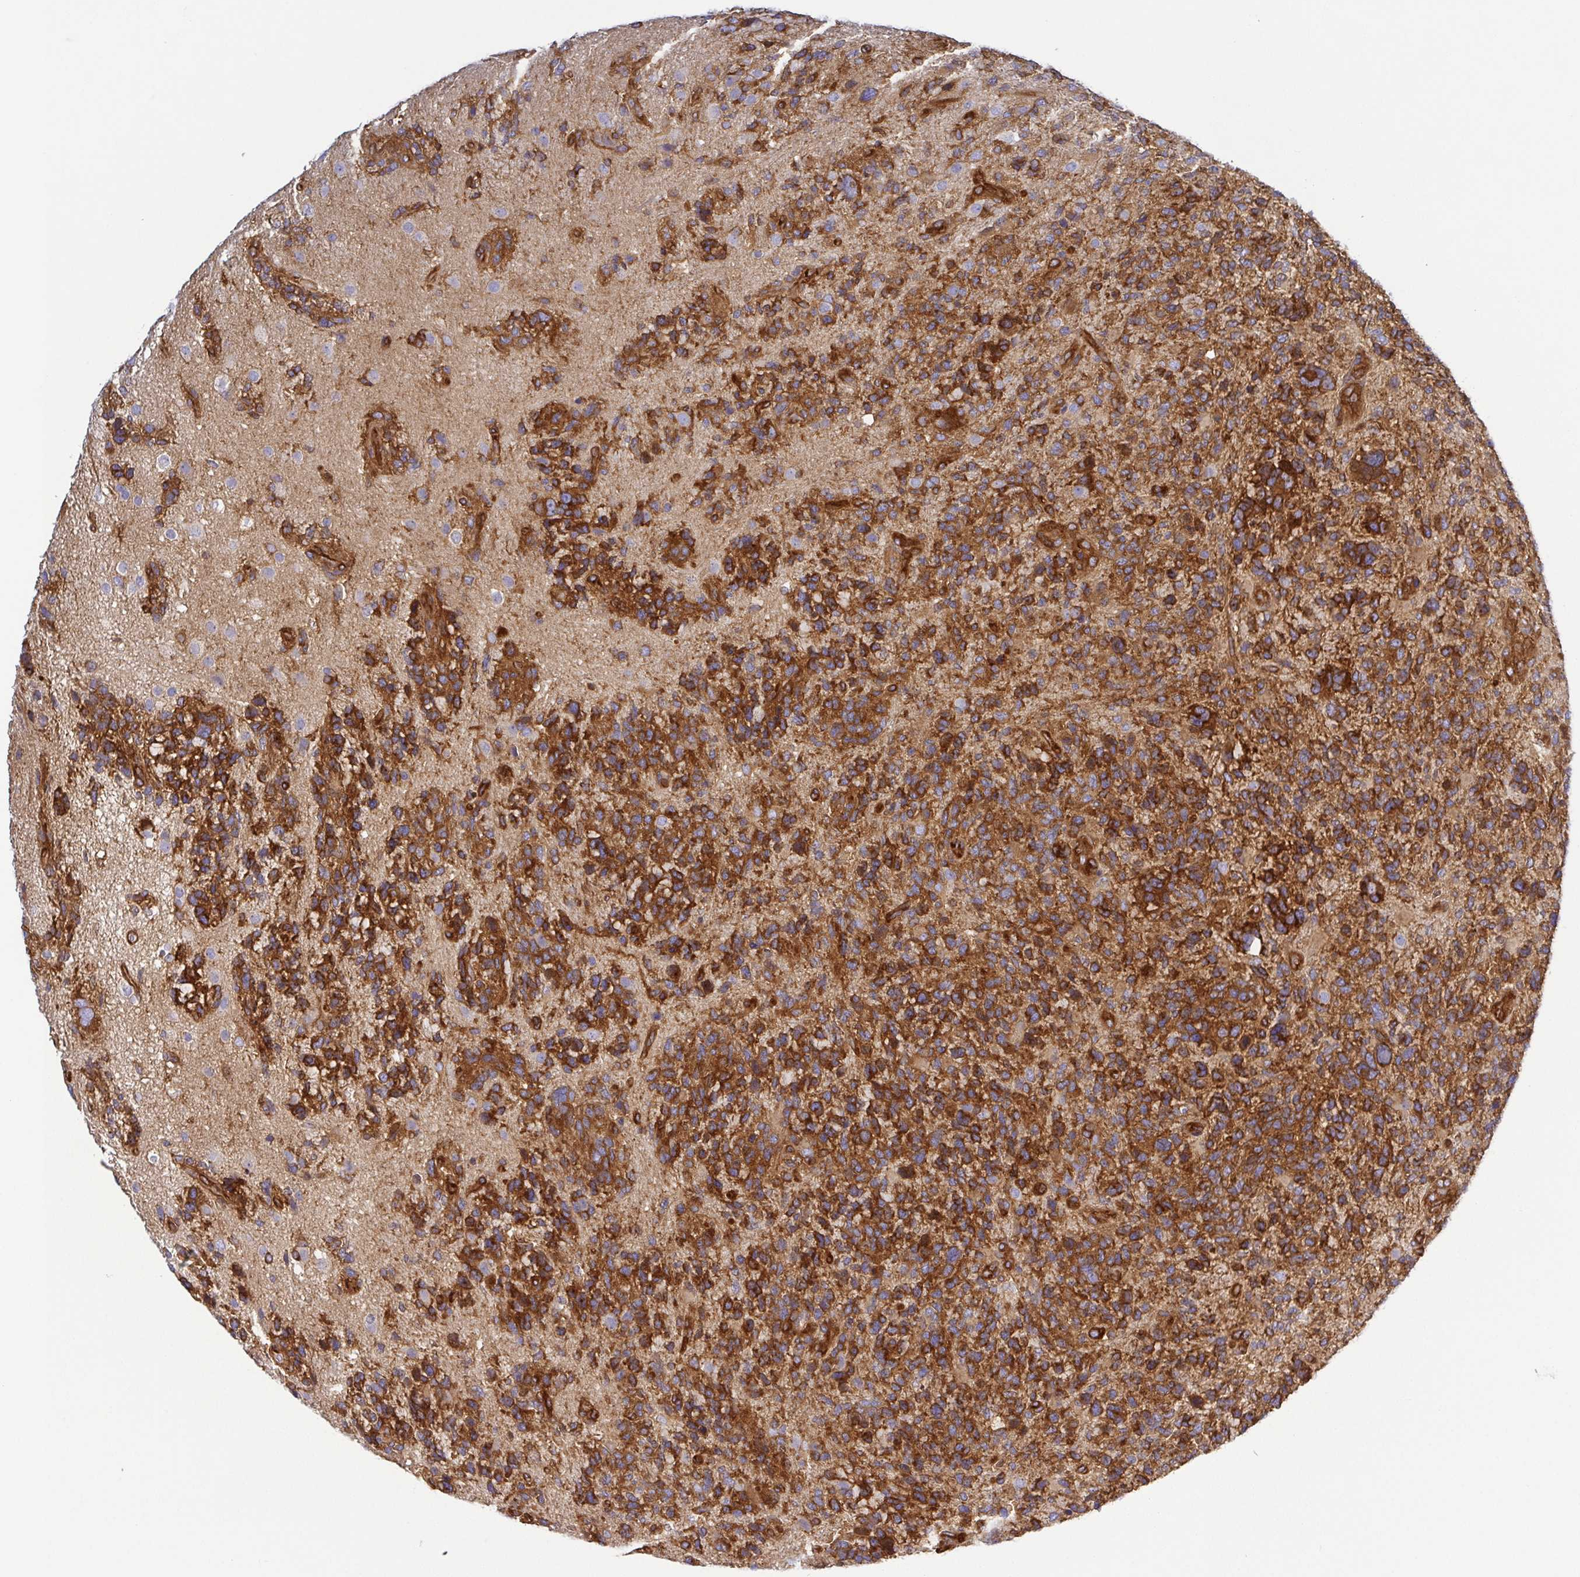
{"staining": {"intensity": "strong", "quantity": ">75%", "location": "cytoplasmic/membranous"}, "tissue": "glioma", "cell_type": "Tumor cells", "image_type": "cancer", "snomed": [{"axis": "morphology", "description": "Glioma, malignant, High grade"}, {"axis": "topography", "description": "Brain"}], "caption": "Strong cytoplasmic/membranous positivity is appreciated in approximately >75% of tumor cells in glioma.", "gene": "KIF5B", "patient": {"sex": "female", "age": 71}}